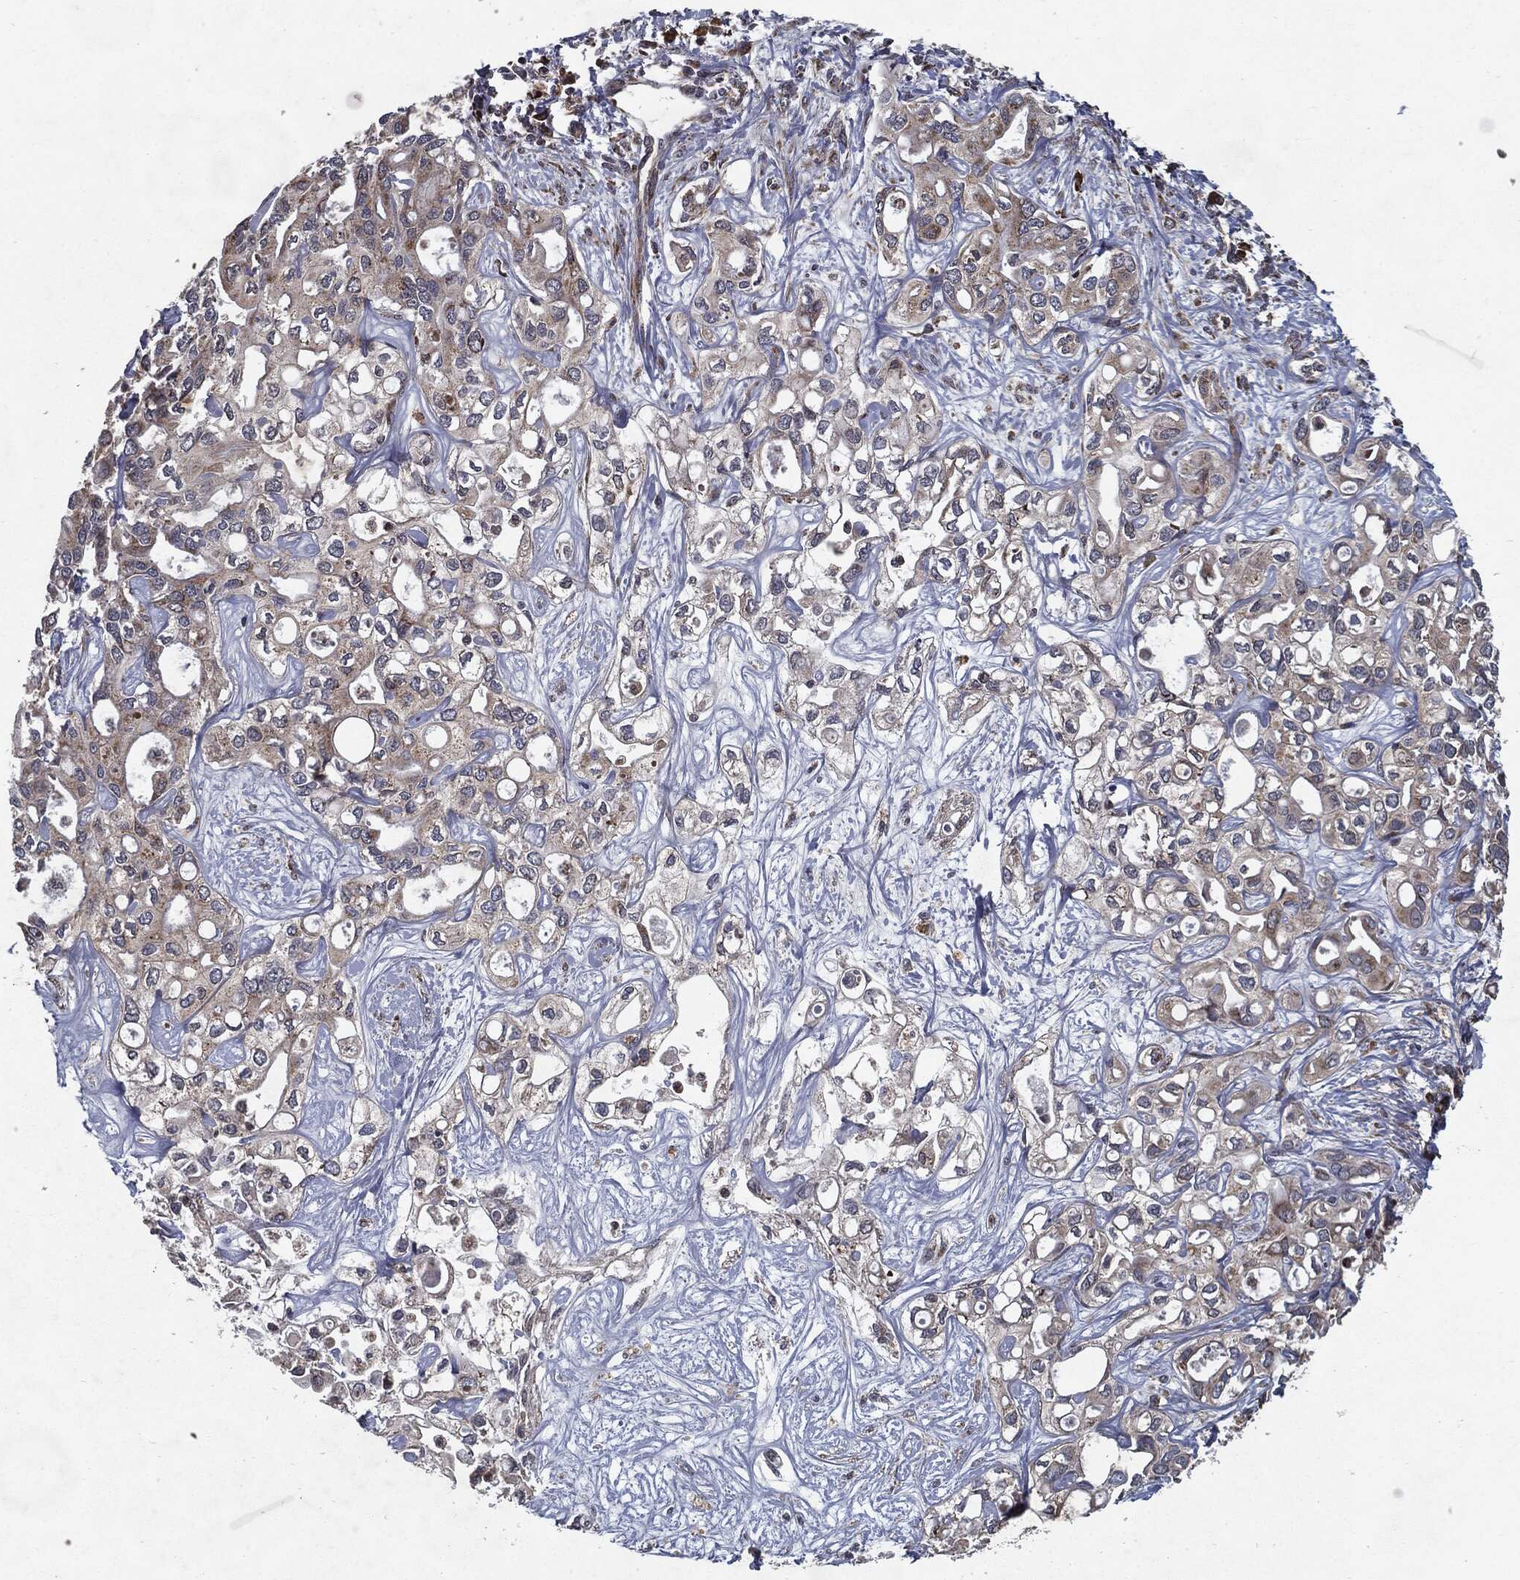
{"staining": {"intensity": "weak", "quantity": "25%-75%", "location": "cytoplasmic/membranous"}, "tissue": "liver cancer", "cell_type": "Tumor cells", "image_type": "cancer", "snomed": [{"axis": "morphology", "description": "Cholangiocarcinoma"}, {"axis": "topography", "description": "Liver"}], "caption": "Protein staining of liver cholangiocarcinoma tissue shows weak cytoplasmic/membranous positivity in about 25%-75% of tumor cells. The staining was performed using DAB, with brown indicating positive protein expression. Nuclei are stained blue with hematoxylin.", "gene": "HDAC5", "patient": {"sex": "female", "age": 64}}